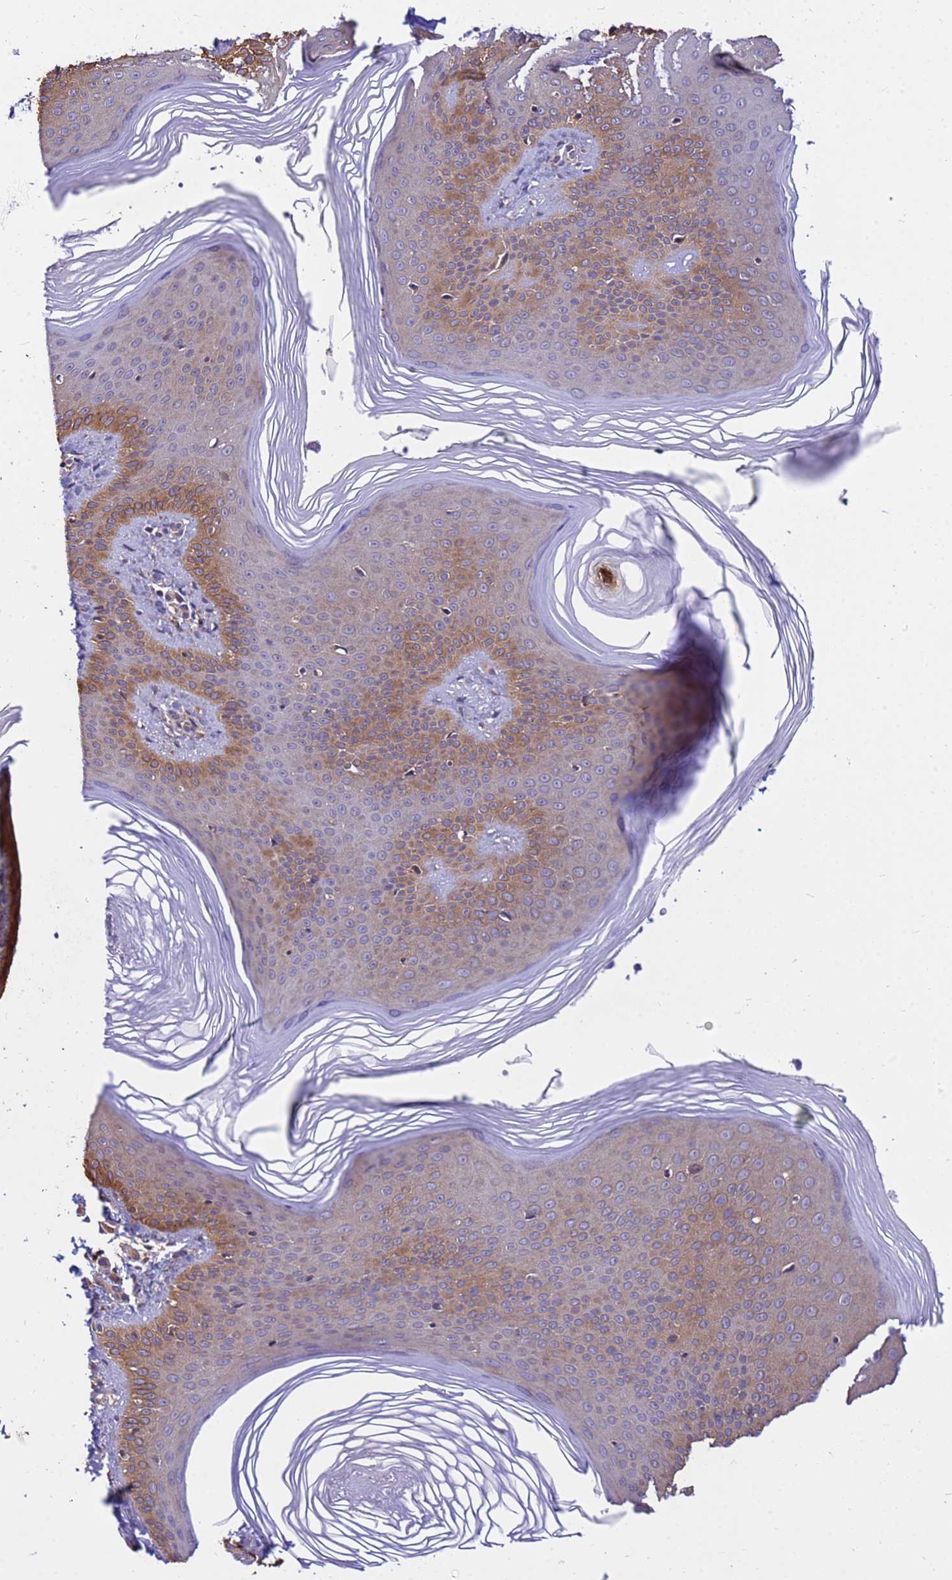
{"staining": {"intensity": "moderate", "quantity": "25%-75%", "location": "cytoplasmic/membranous"}, "tissue": "skin", "cell_type": "Epidermal cells", "image_type": "normal", "snomed": [{"axis": "morphology", "description": "Normal tissue, NOS"}, {"axis": "morphology", "description": "Inflammation, NOS"}, {"axis": "topography", "description": "Soft tissue"}, {"axis": "topography", "description": "Anal"}], "caption": "Epidermal cells exhibit medium levels of moderate cytoplasmic/membranous positivity in approximately 25%-75% of cells in benign skin. The protein of interest is stained brown, and the nuclei are stained in blue (DAB (3,3'-diaminobenzidine) IHC with brightfield microscopy, high magnification).", "gene": "GET3", "patient": {"sex": "female", "age": 15}}